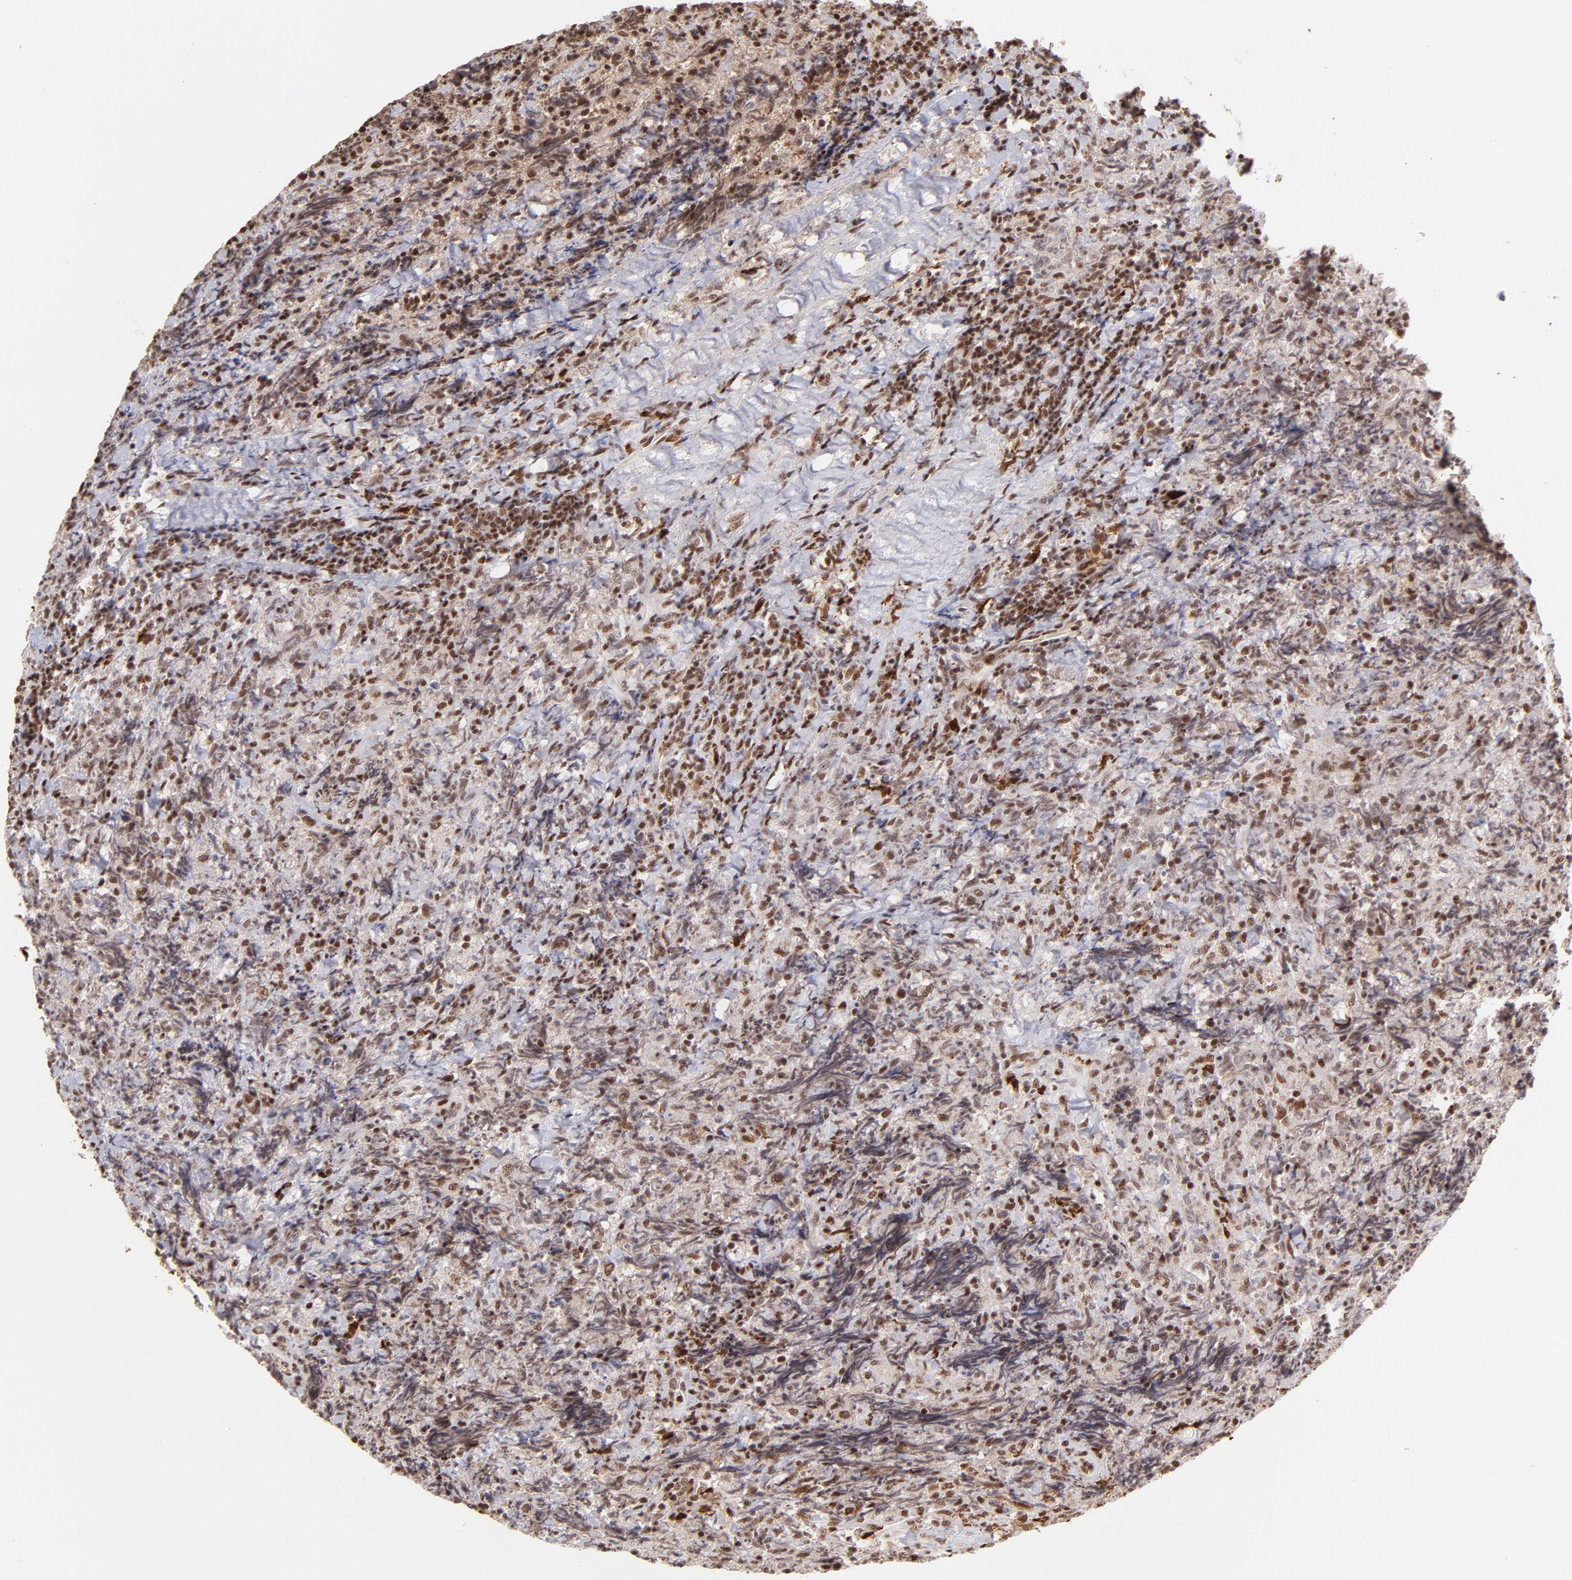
{"staining": {"intensity": "weak", "quantity": ">75%", "location": "cytoplasmic/membranous,nuclear"}, "tissue": "lymphoma", "cell_type": "Tumor cells", "image_type": "cancer", "snomed": [{"axis": "morphology", "description": "Malignant lymphoma, non-Hodgkin's type, High grade"}, {"axis": "topography", "description": "Tonsil"}], "caption": "This micrograph reveals malignant lymphoma, non-Hodgkin's type (high-grade) stained with immunohistochemistry to label a protein in brown. The cytoplasmic/membranous and nuclear of tumor cells show weak positivity for the protein. Nuclei are counter-stained blue.", "gene": "ZFX", "patient": {"sex": "female", "age": 36}}